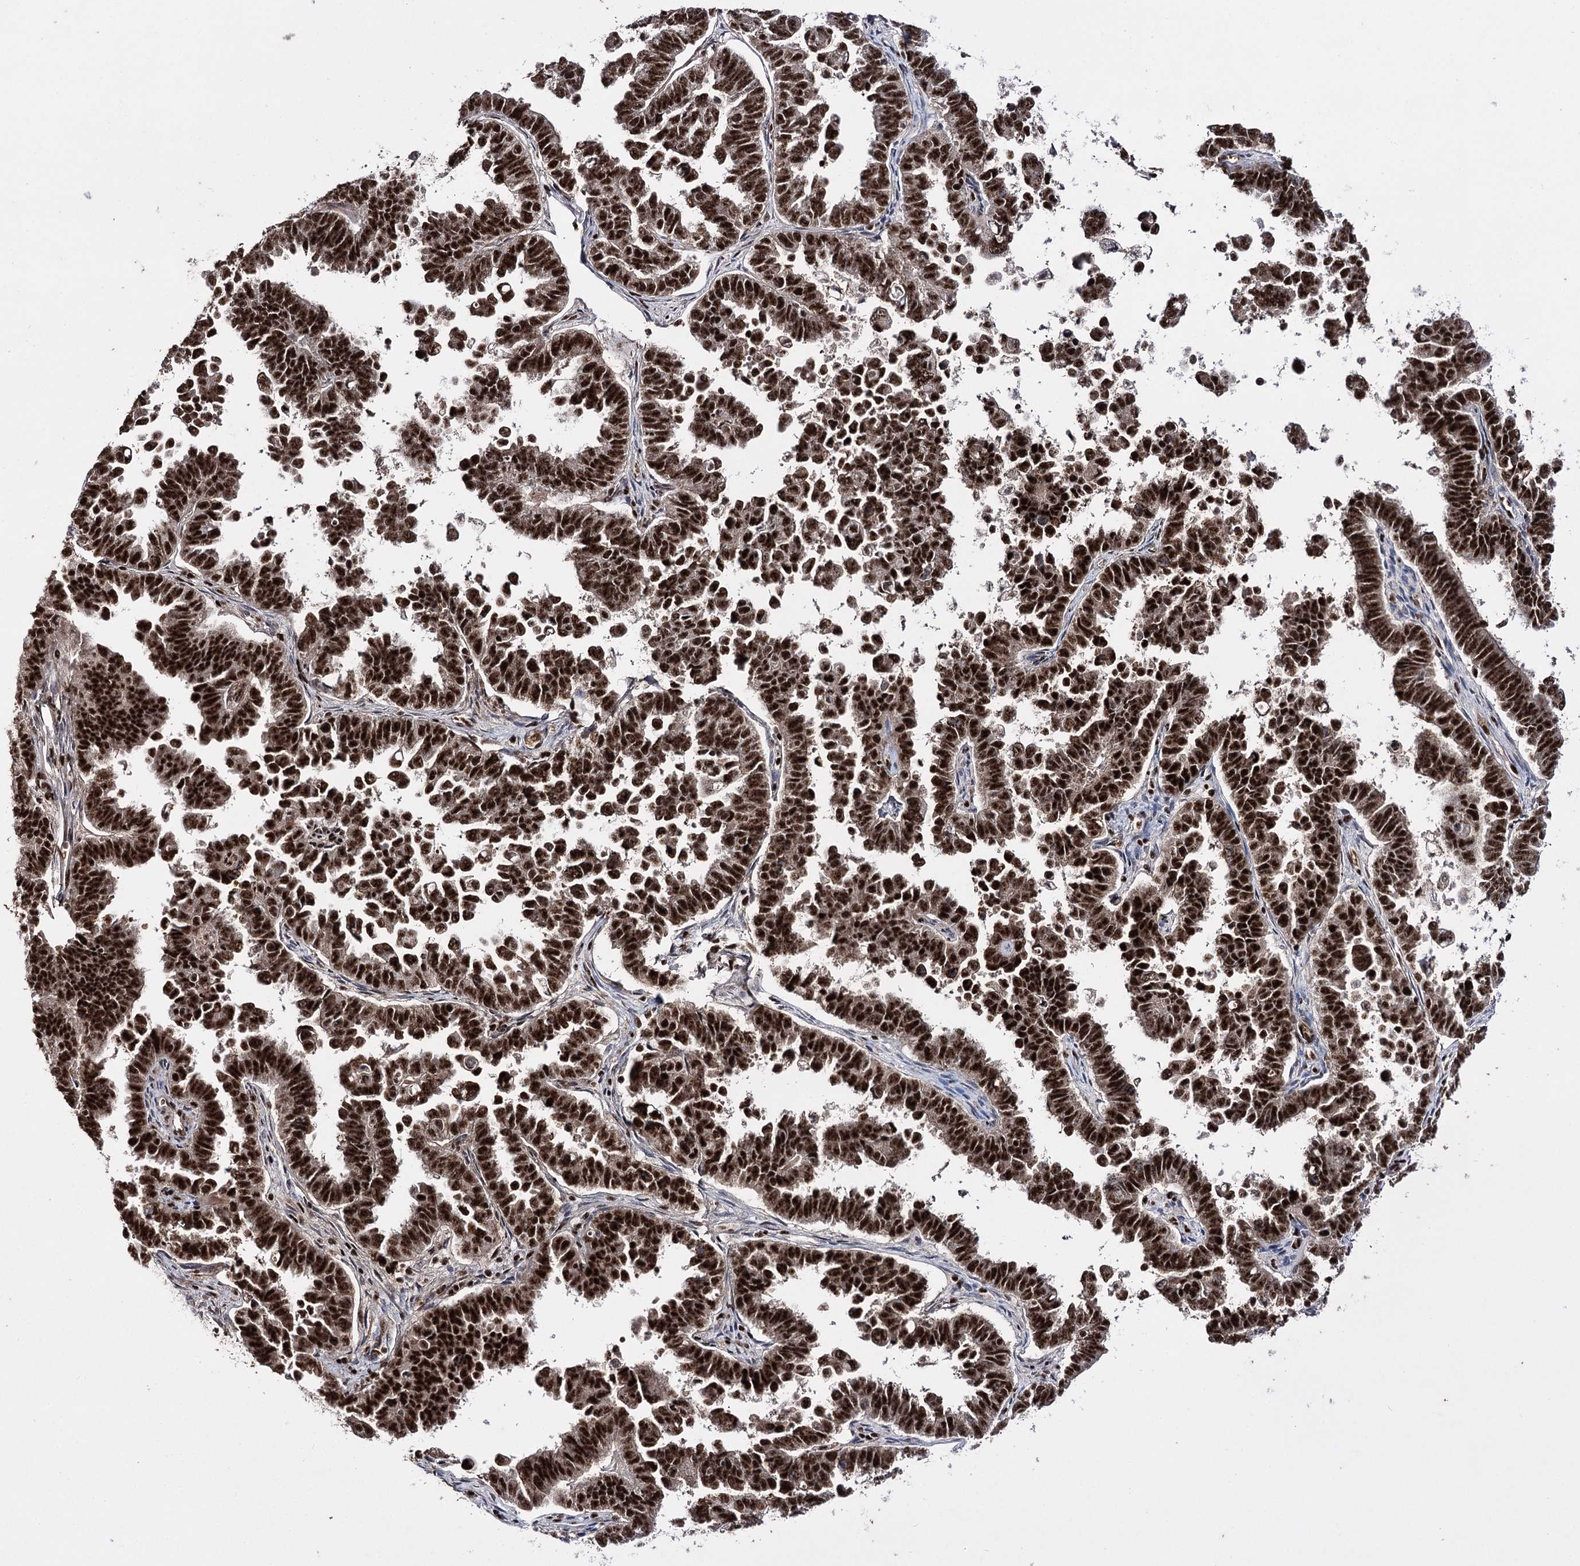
{"staining": {"intensity": "strong", "quantity": ">75%", "location": "nuclear"}, "tissue": "endometrial cancer", "cell_type": "Tumor cells", "image_type": "cancer", "snomed": [{"axis": "morphology", "description": "Adenocarcinoma, NOS"}, {"axis": "topography", "description": "Endometrium"}], "caption": "Strong nuclear protein expression is seen in about >75% of tumor cells in endometrial cancer.", "gene": "PRPF40A", "patient": {"sex": "female", "age": 75}}